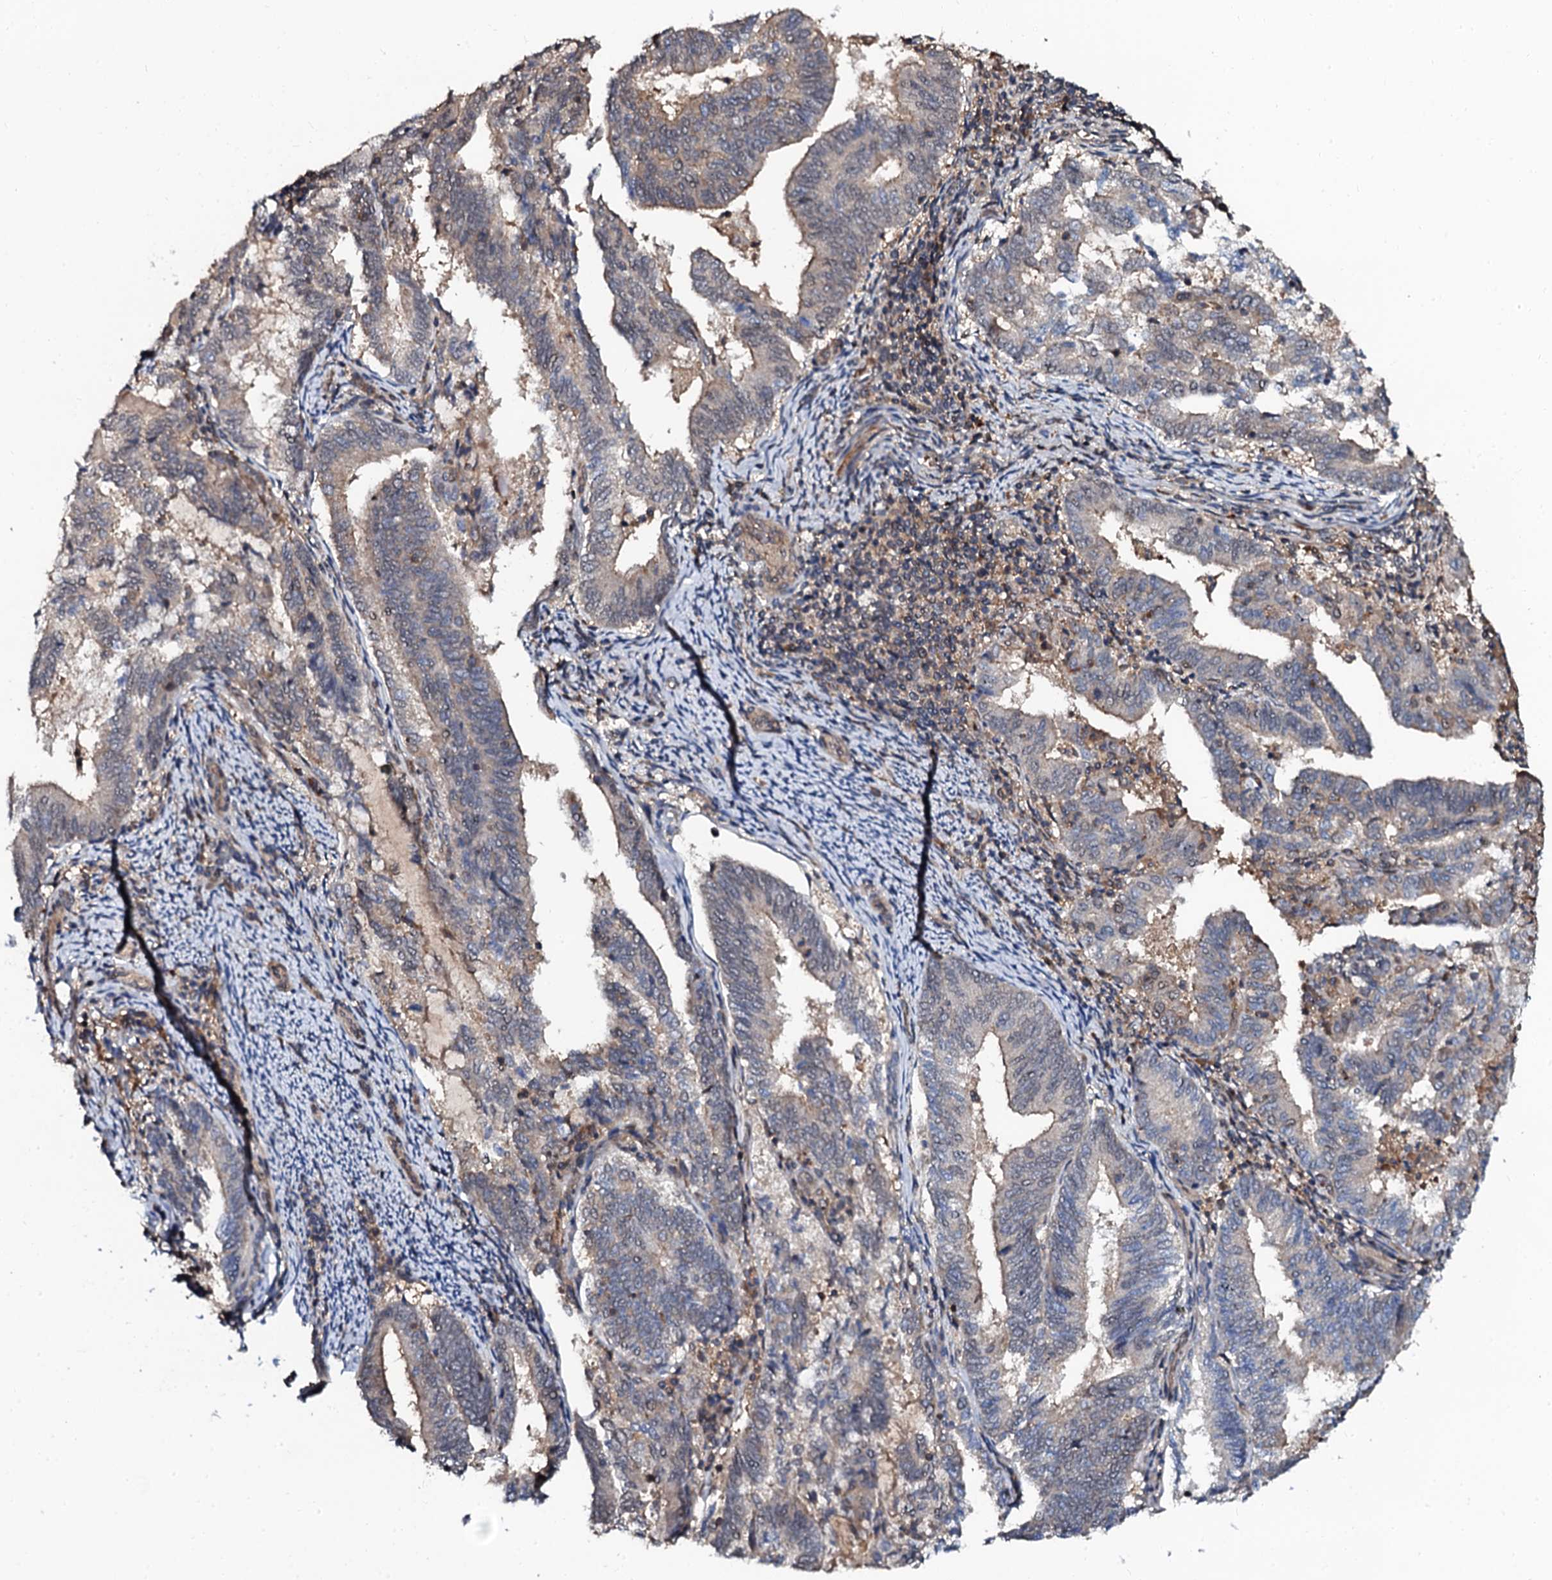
{"staining": {"intensity": "negative", "quantity": "none", "location": "none"}, "tissue": "endometrial cancer", "cell_type": "Tumor cells", "image_type": "cancer", "snomed": [{"axis": "morphology", "description": "Adenocarcinoma, NOS"}, {"axis": "topography", "description": "Endometrium"}], "caption": "Immunohistochemistry of human adenocarcinoma (endometrial) reveals no expression in tumor cells.", "gene": "N4BP1", "patient": {"sex": "female", "age": 80}}